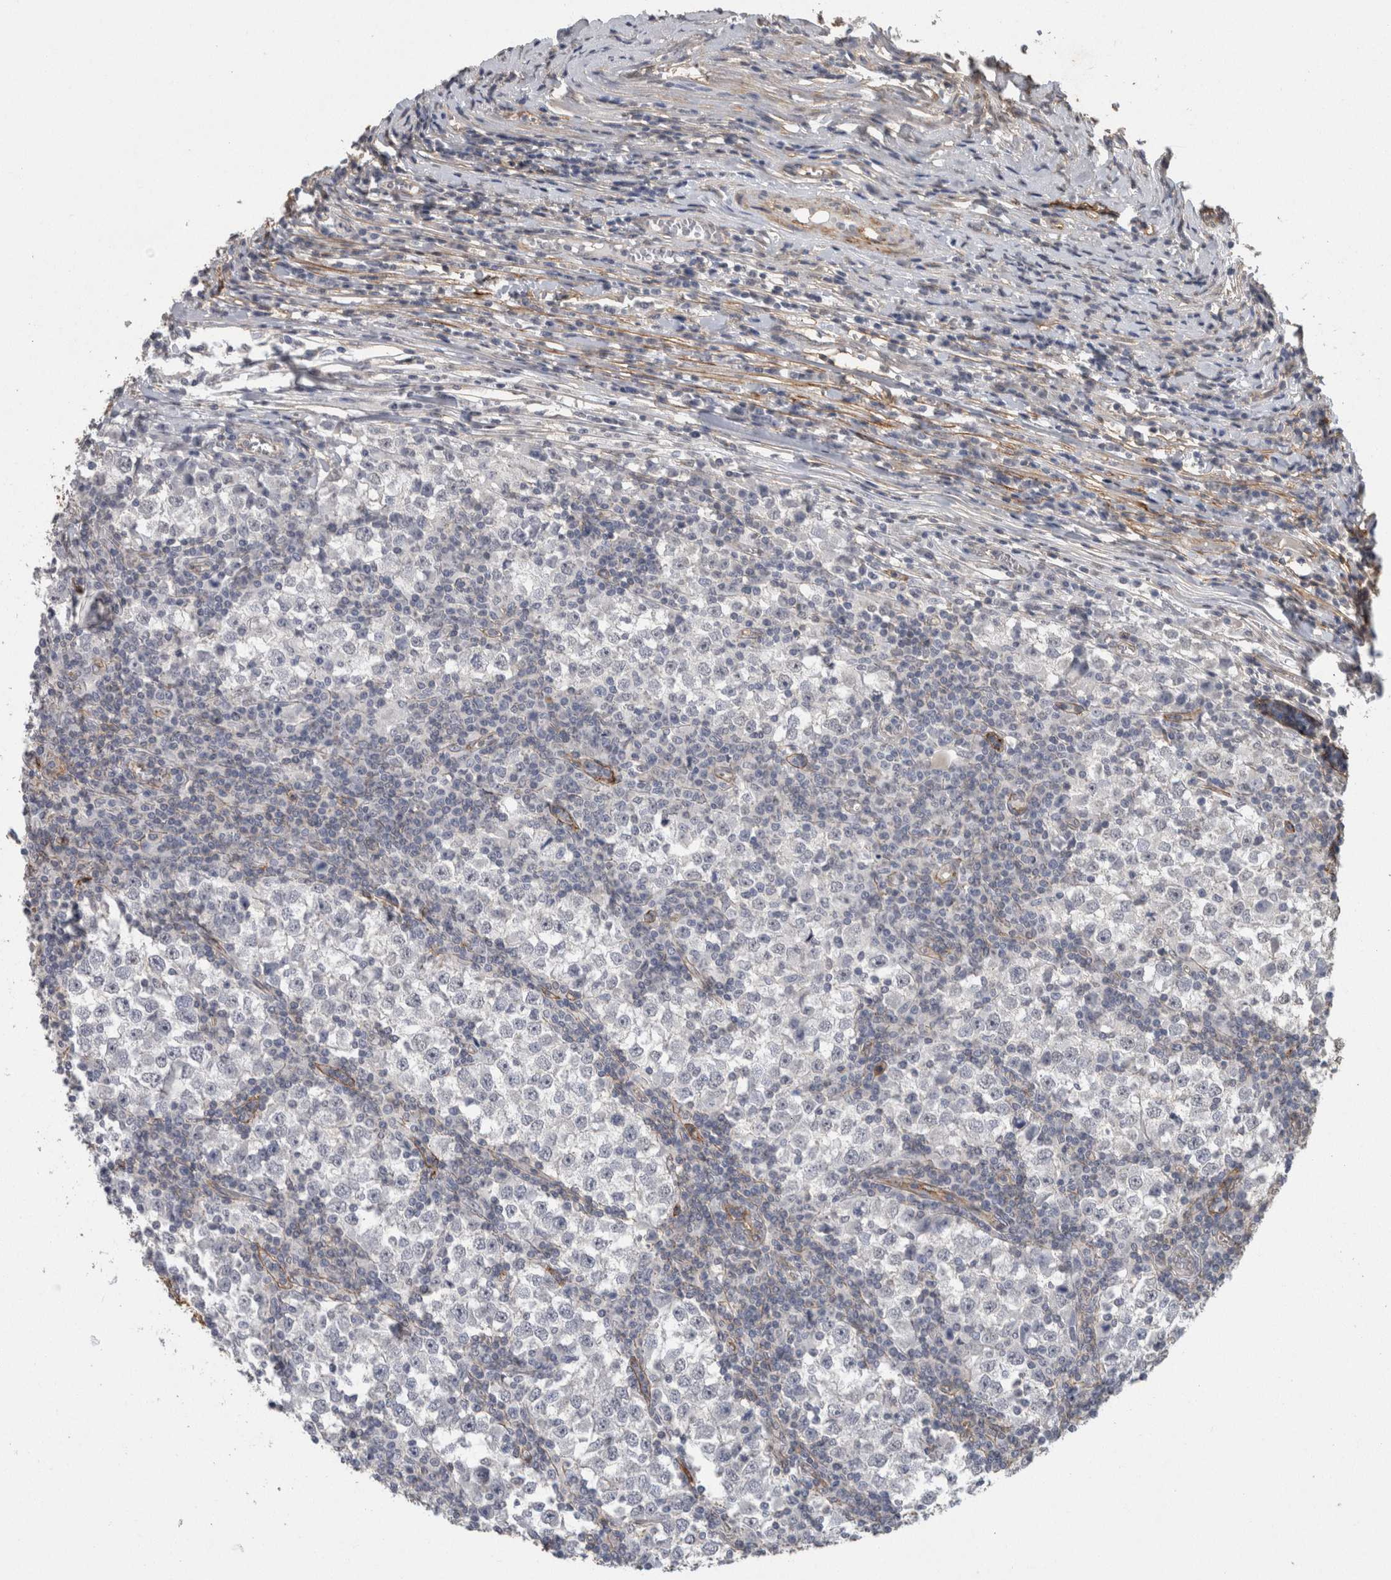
{"staining": {"intensity": "negative", "quantity": "none", "location": "none"}, "tissue": "testis cancer", "cell_type": "Tumor cells", "image_type": "cancer", "snomed": [{"axis": "morphology", "description": "Seminoma, NOS"}, {"axis": "topography", "description": "Testis"}], "caption": "Tumor cells show no significant protein expression in testis cancer (seminoma). Brightfield microscopy of immunohistochemistry stained with DAB (brown) and hematoxylin (blue), captured at high magnification.", "gene": "RECK", "patient": {"sex": "male", "age": 65}}